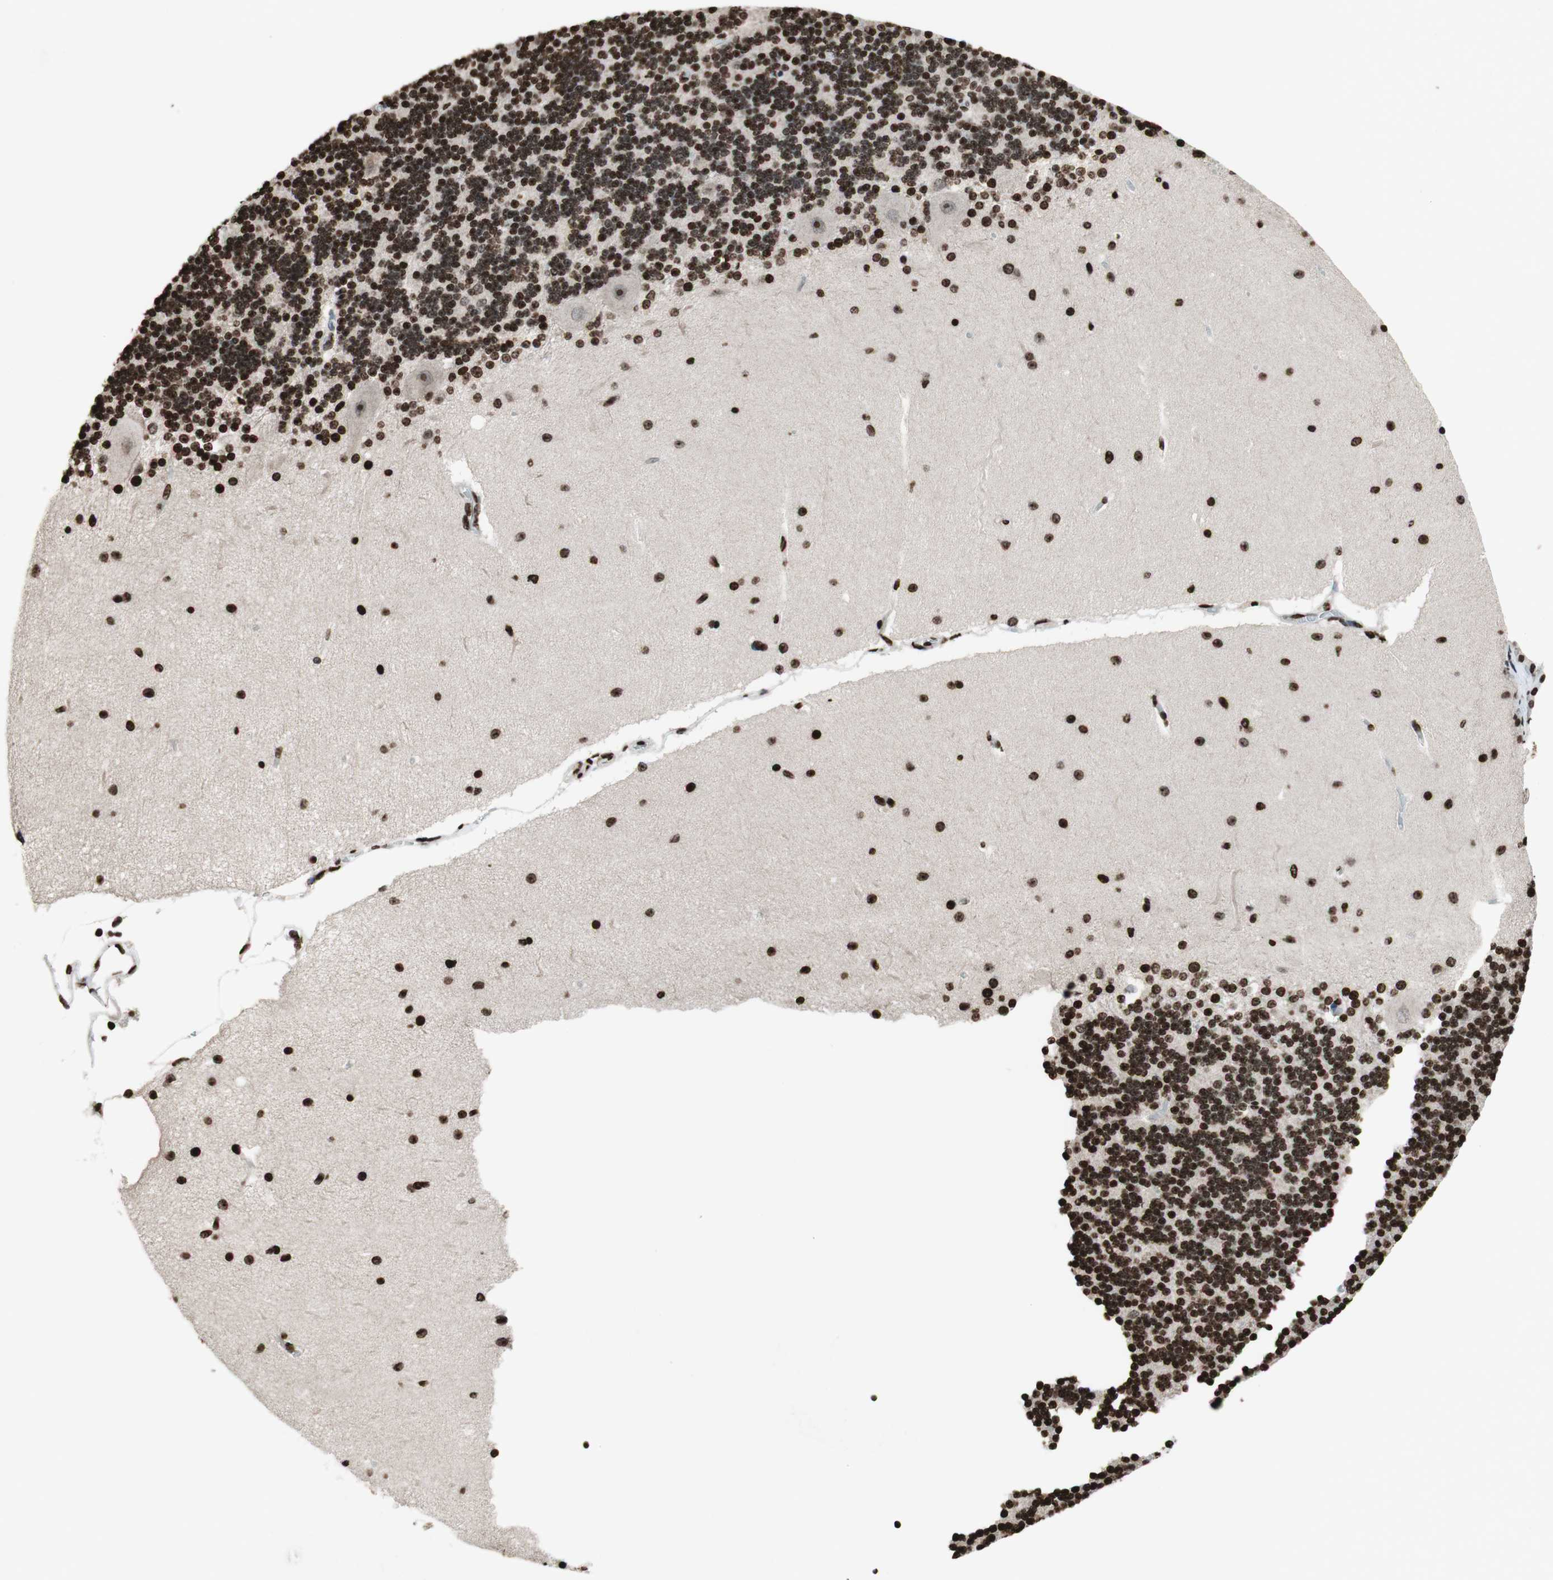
{"staining": {"intensity": "strong", "quantity": ">75%", "location": "nuclear"}, "tissue": "cerebellum", "cell_type": "Cells in granular layer", "image_type": "normal", "snomed": [{"axis": "morphology", "description": "Normal tissue, NOS"}, {"axis": "topography", "description": "Cerebellum"}], "caption": "Immunohistochemistry (IHC) of benign human cerebellum displays high levels of strong nuclear staining in approximately >75% of cells in granular layer. The staining was performed using DAB to visualize the protein expression in brown, while the nuclei were stained in blue with hematoxylin (Magnification: 20x).", "gene": "NCOA3", "patient": {"sex": "female", "age": 54}}